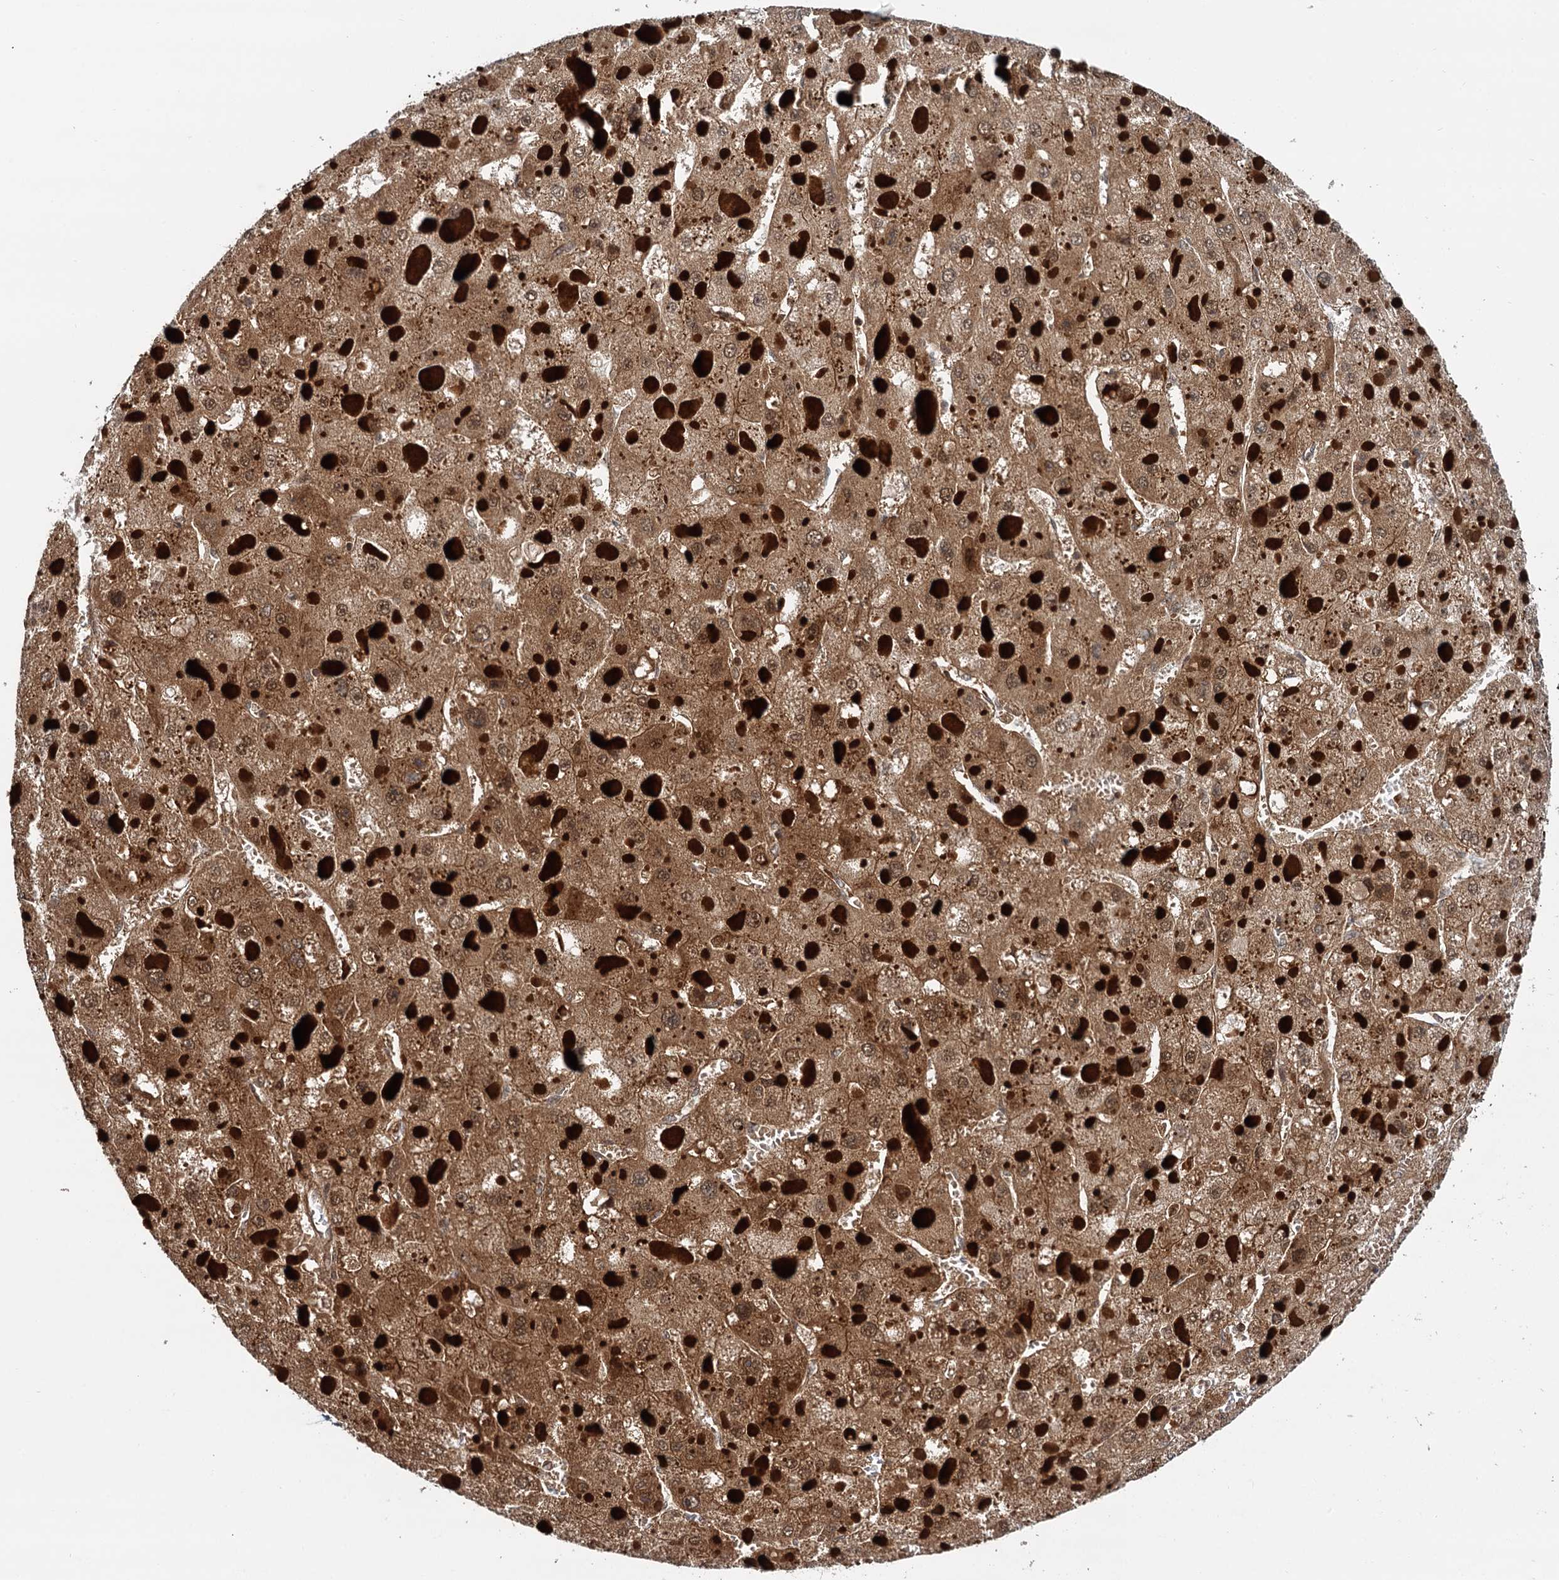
{"staining": {"intensity": "moderate", "quantity": ">75%", "location": "cytoplasmic/membranous,nuclear"}, "tissue": "liver cancer", "cell_type": "Tumor cells", "image_type": "cancer", "snomed": [{"axis": "morphology", "description": "Carcinoma, Hepatocellular, NOS"}, {"axis": "topography", "description": "Liver"}], "caption": "Protein staining reveals moderate cytoplasmic/membranous and nuclear positivity in approximately >75% of tumor cells in liver cancer (hepatocellular carcinoma).", "gene": "STUB1", "patient": {"sex": "female", "age": 73}}